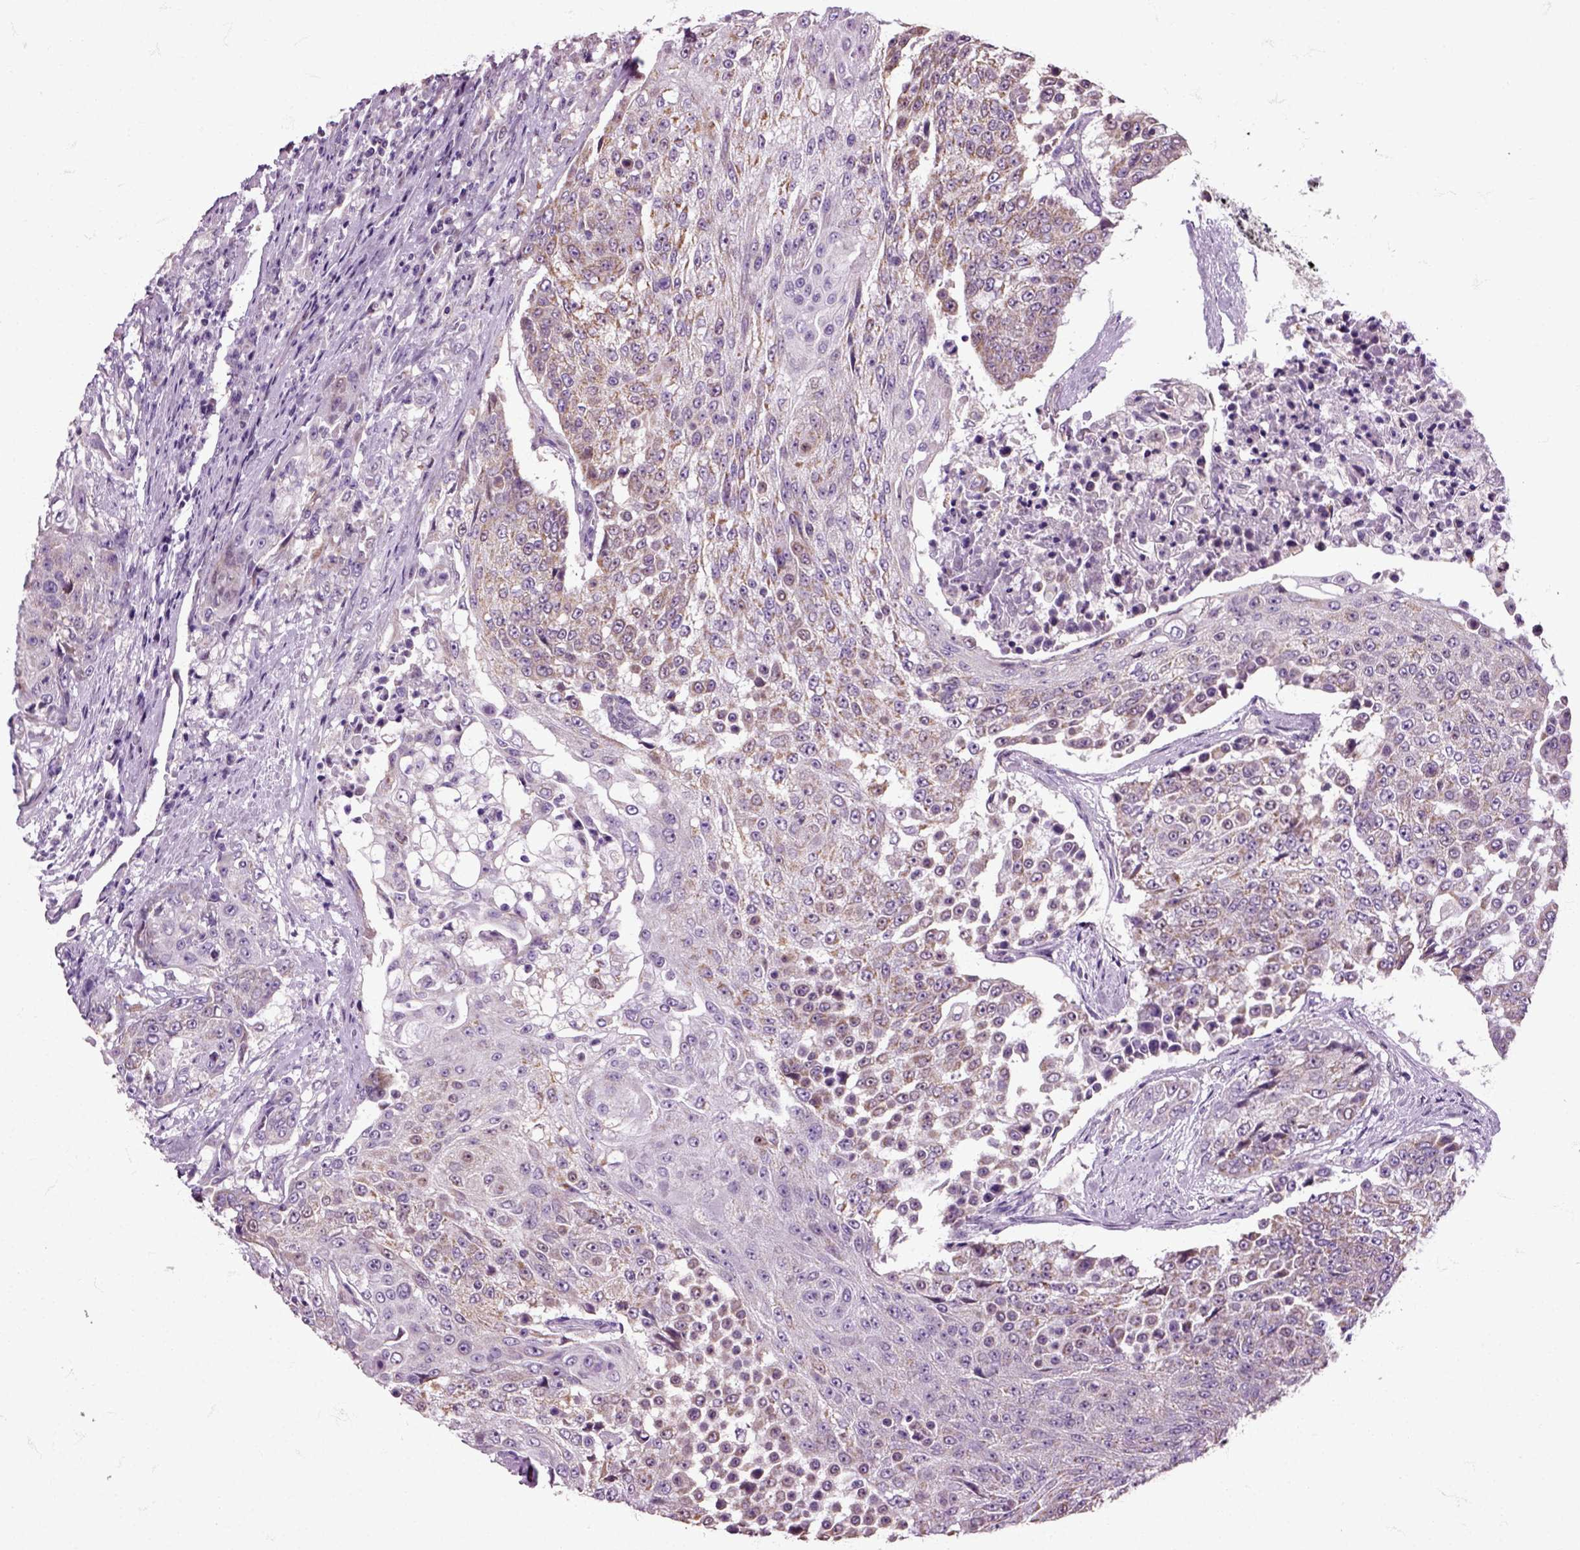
{"staining": {"intensity": "moderate", "quantity": "25%-75%", "location": "cytoplasmic/membranous"}, "tissue": "urothelial cancer", "cell_type": "Tumor cells", "image_type": "cancer", "snomed": [{"axis": "morphology", "description": "Urothelial carcinoma, High grade"}, {"axis": "topography", "description": "Urinary bladder"}], "caption": "Protein expression analysis of urothelial carcinoma (high-grade) reveals moderate cytoplasmic/membranous expression in approximately 25%-75% of tumor cells. The staining is performed using DAB (3,3'-diaminobenzidine) brown chromogen to label protein expression. The nuclei are counter-stained blue using hematoxylin.", "gene": "HSPA2", "patient": {"sex": "female", "age": 63}}